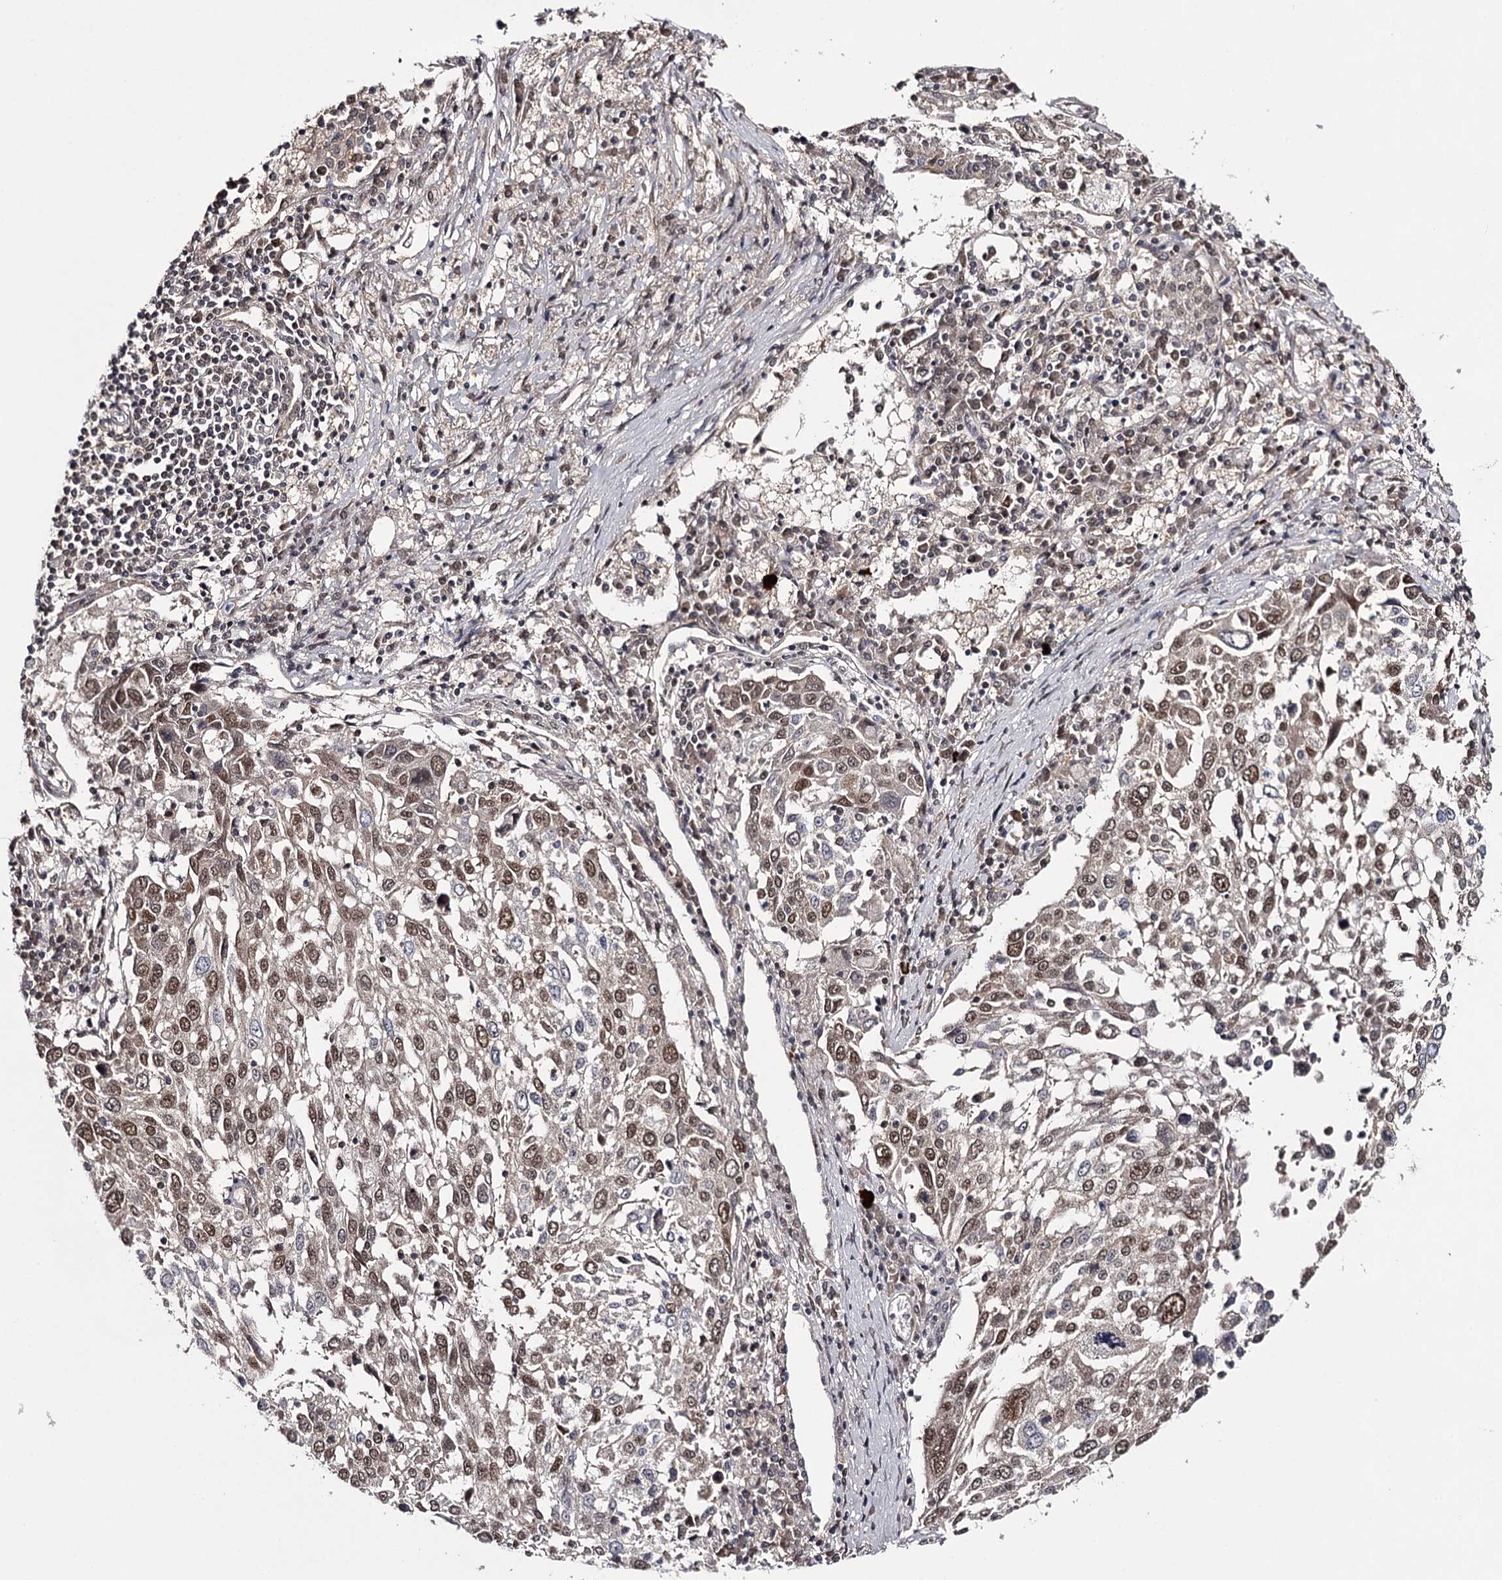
{"staining": {"intensity": "moderate", "quantity": "25%-75%", "location": "nuclear"}, "tissue": "lung cancer", "cell_type": "Tumor cells", "image_type": "cancer", "snomed": [{"axis": "morphology", "description": "Squamous cell carcinoma, NOS"}, {"axis": "topography", "description": "Lung"}], "caption": "Immunohistochemistry (IHC) (DAB (3,3'-diaminobenzidine)) staining of human squamous cell carcinoma (lung) shows moderate nuclear protein staining in about 25%-75% of tumor cells.", "gene": "TTC33", "patient": {"sex": "male", "age": 65}}